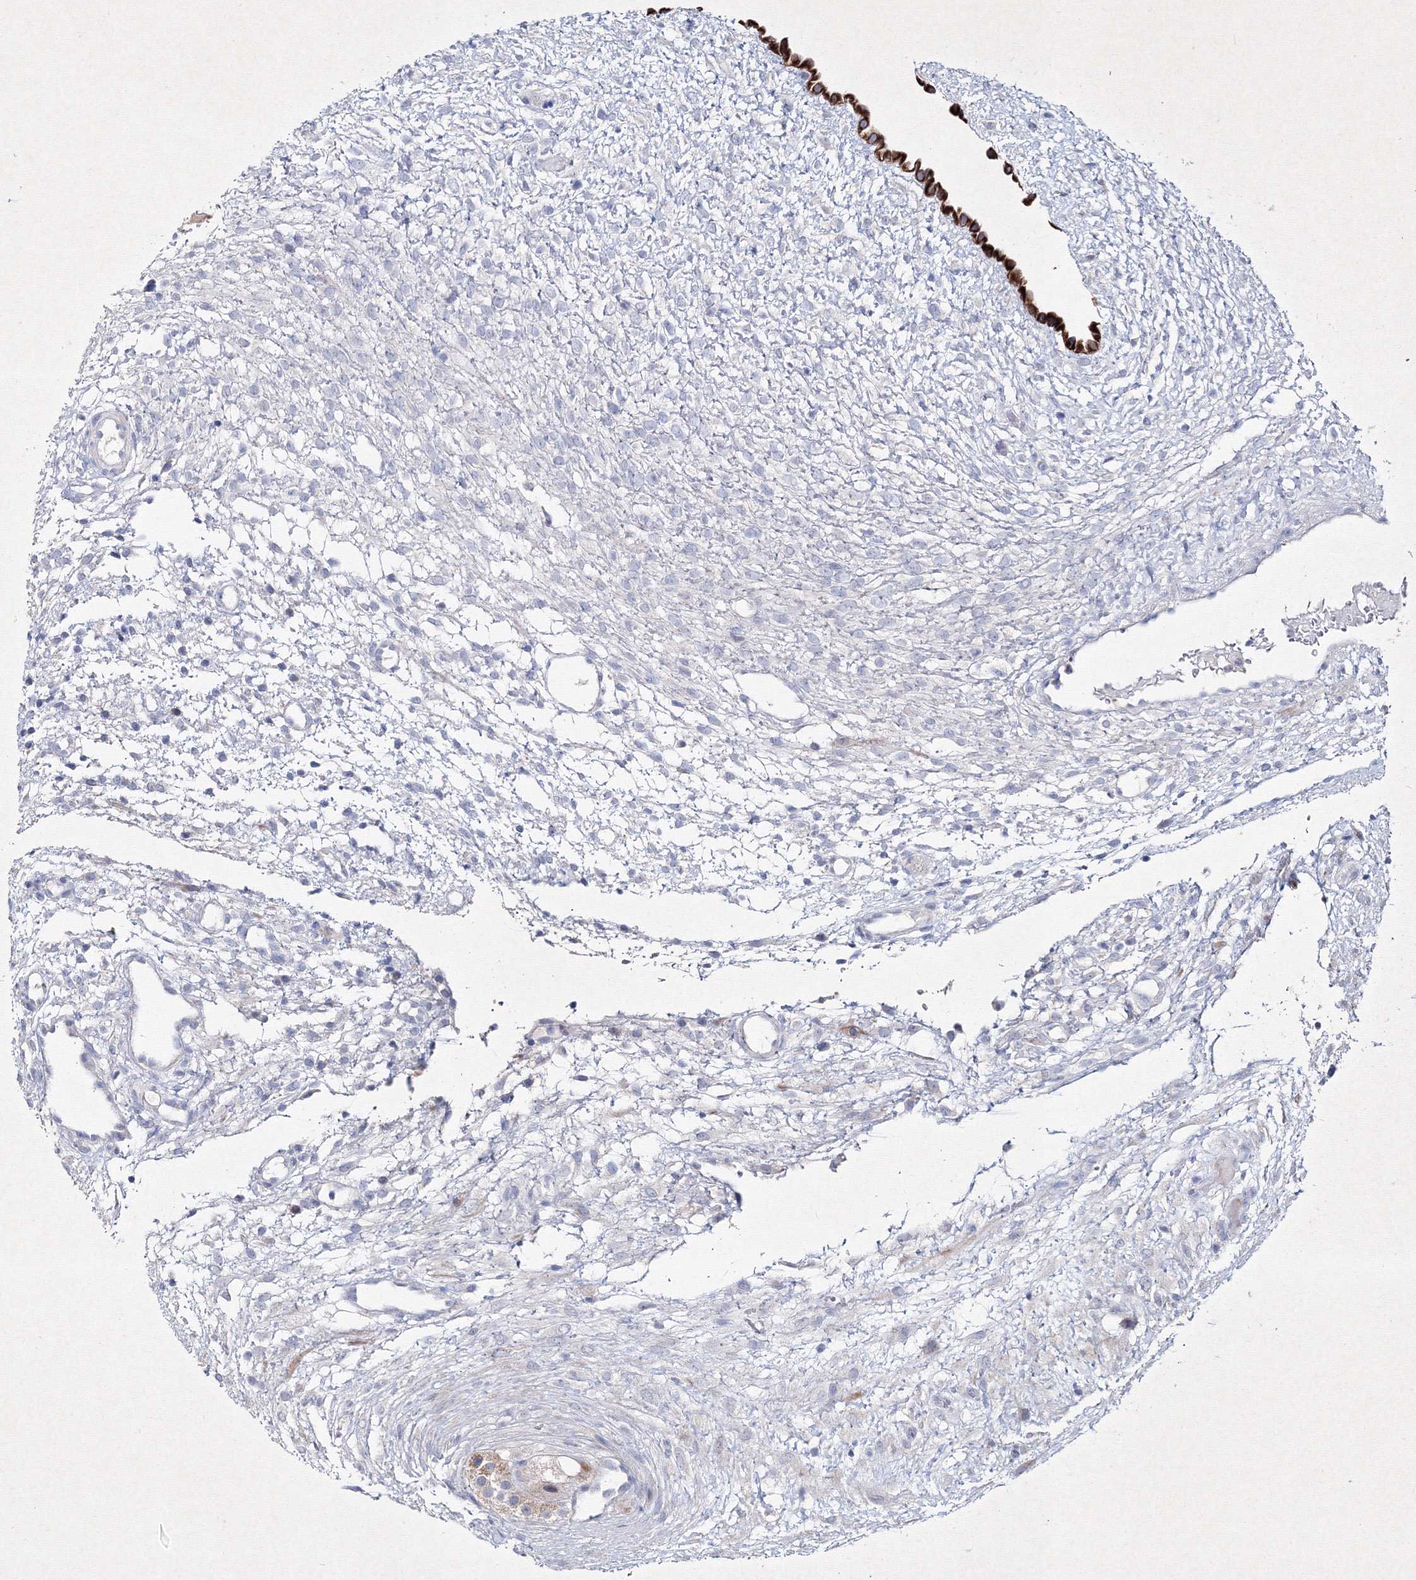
{"staining": {"intensity": "negative", "quantity": "none", "location": "none"}, "tissue": "ovary", "cell_type": "Ovarian stroma cells", "image_type": "normal", "snomed": [{"axis": "morphology", "description": "Normal tissue, NOS"}, {"axis": "morphology", "description": "Cyst, NOS"}, {"axis": "topography", "description": "Ovary"}], "caption": "The image exhibits no significant positivity in ovarian stroma cells of ovary. (Stains: DAB (3,3'-diaminobenzidine) IHC with hematoxylin counter stain, Microscopy: brightfield microscopy at high magnification).", "gene": "SMIM29", "patient": {"sex": "female", "age": 18}}